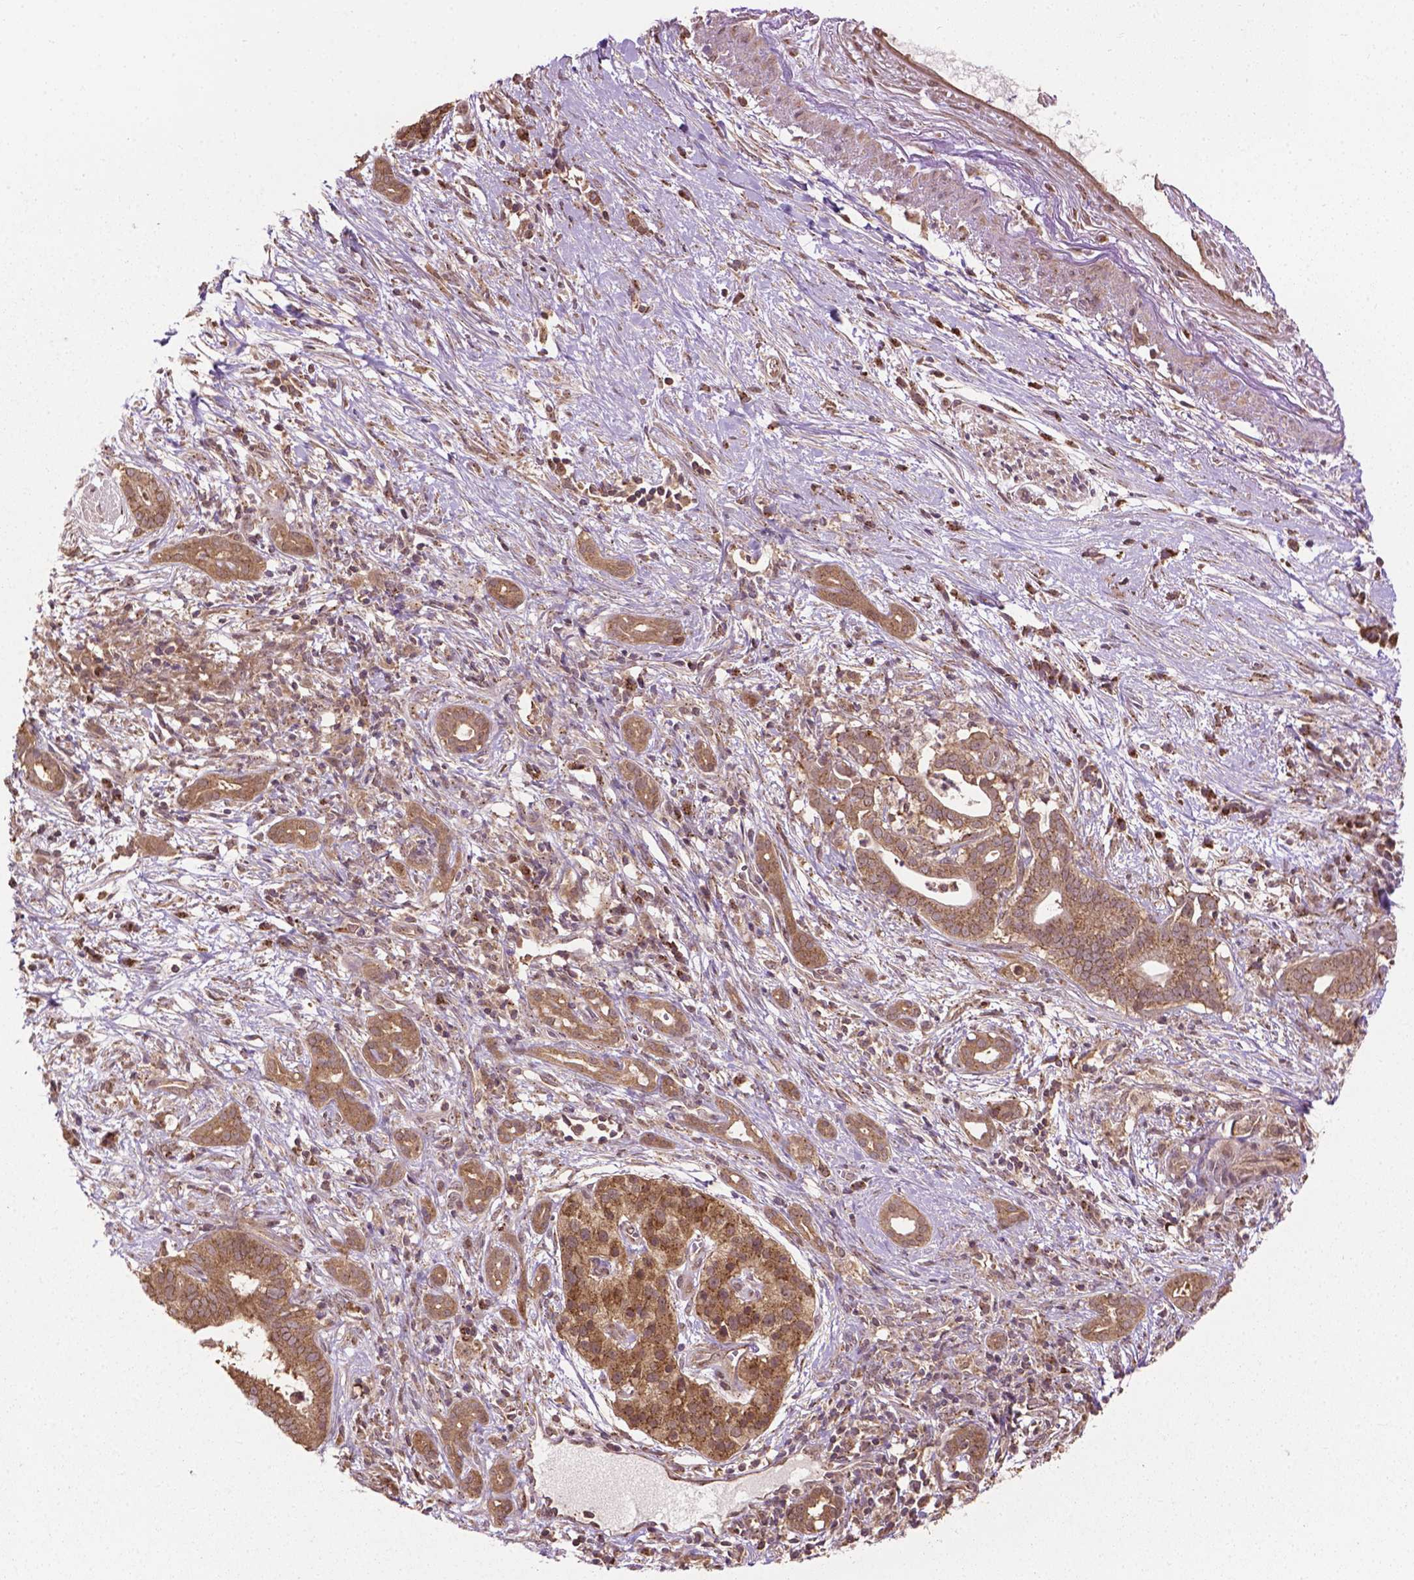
{"staining": {"intensity": "moderate", "quantity": ">75%", "location": "cytoplasmic/membranous"}, "tissue": "pancreatic cancer", "cell_type": "Tumor cells", "image_type": "cancer", "snomed": [{"axis": "morphology", "description": "Adenocarcinoma, NOS"}, {"axis": "topography", "description": "Pancreas"}], "caption": "This is an image of immunohistochemistry (IHC) staining of pancreatic cancer, which shows moderate expression in the cytoplasmic/membranous of tumor cells.", "gene": "PPP1CB", "patient": {"sex": "male", "age": 61}}